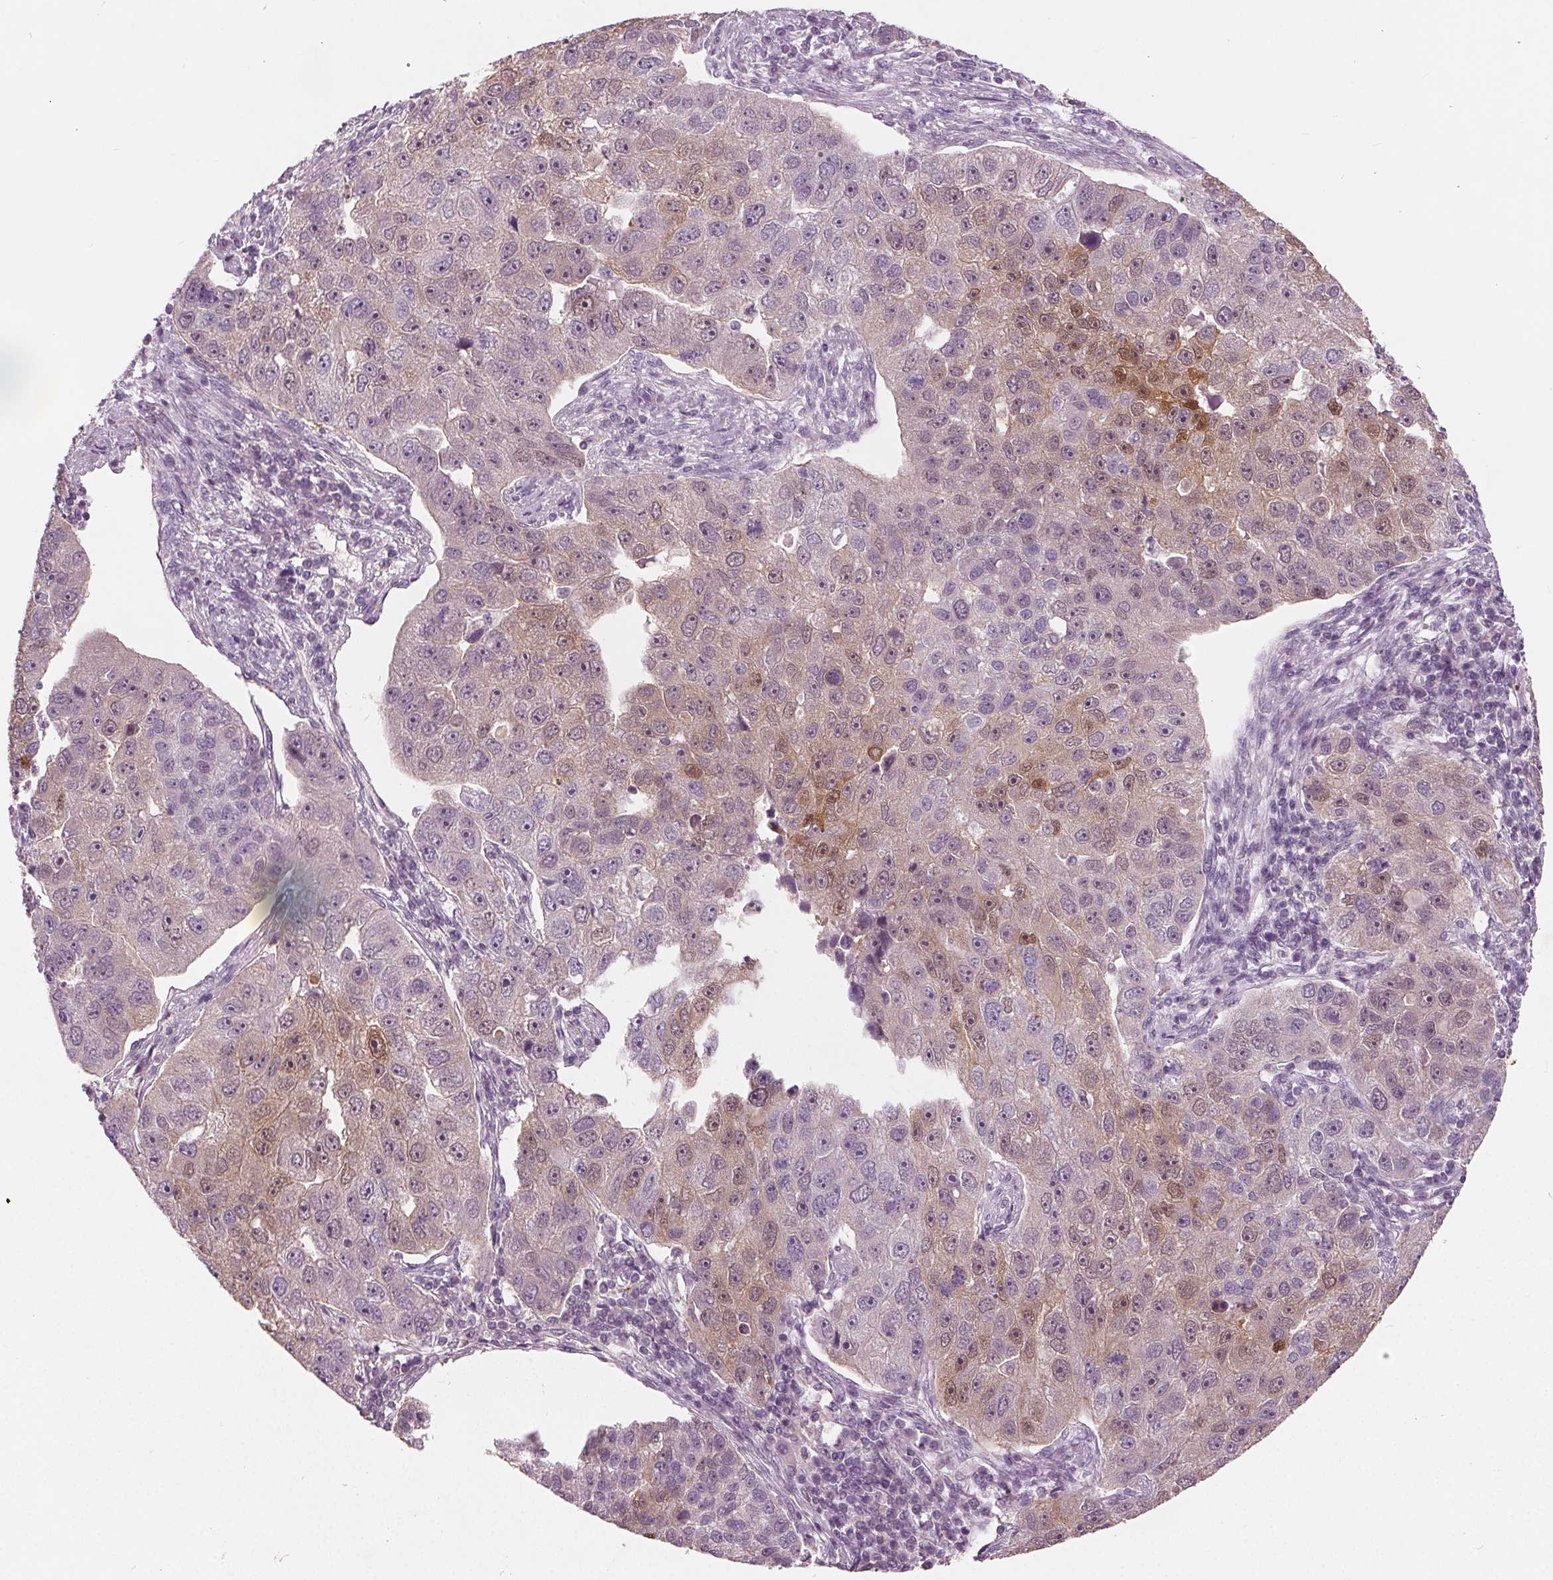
{"staining": {"intensity": "weak", "quantity": "<25%", "location": "cytoplasmic/membranous"}, "tissue": "pancreatic cancer", "cell_type": "Tumor cells", "image_type": "cancer", "snomed": [{"axis": "morphology", "description": "Adenocarcinoma, NOS"}, {"axis": "topography", "description": "Pancreas"}], "caption": "There is no significant expression in tumor cells of pancreatic cancer.", "gene": "TKFC", "patient": {"sex": "female", "age": 61}}